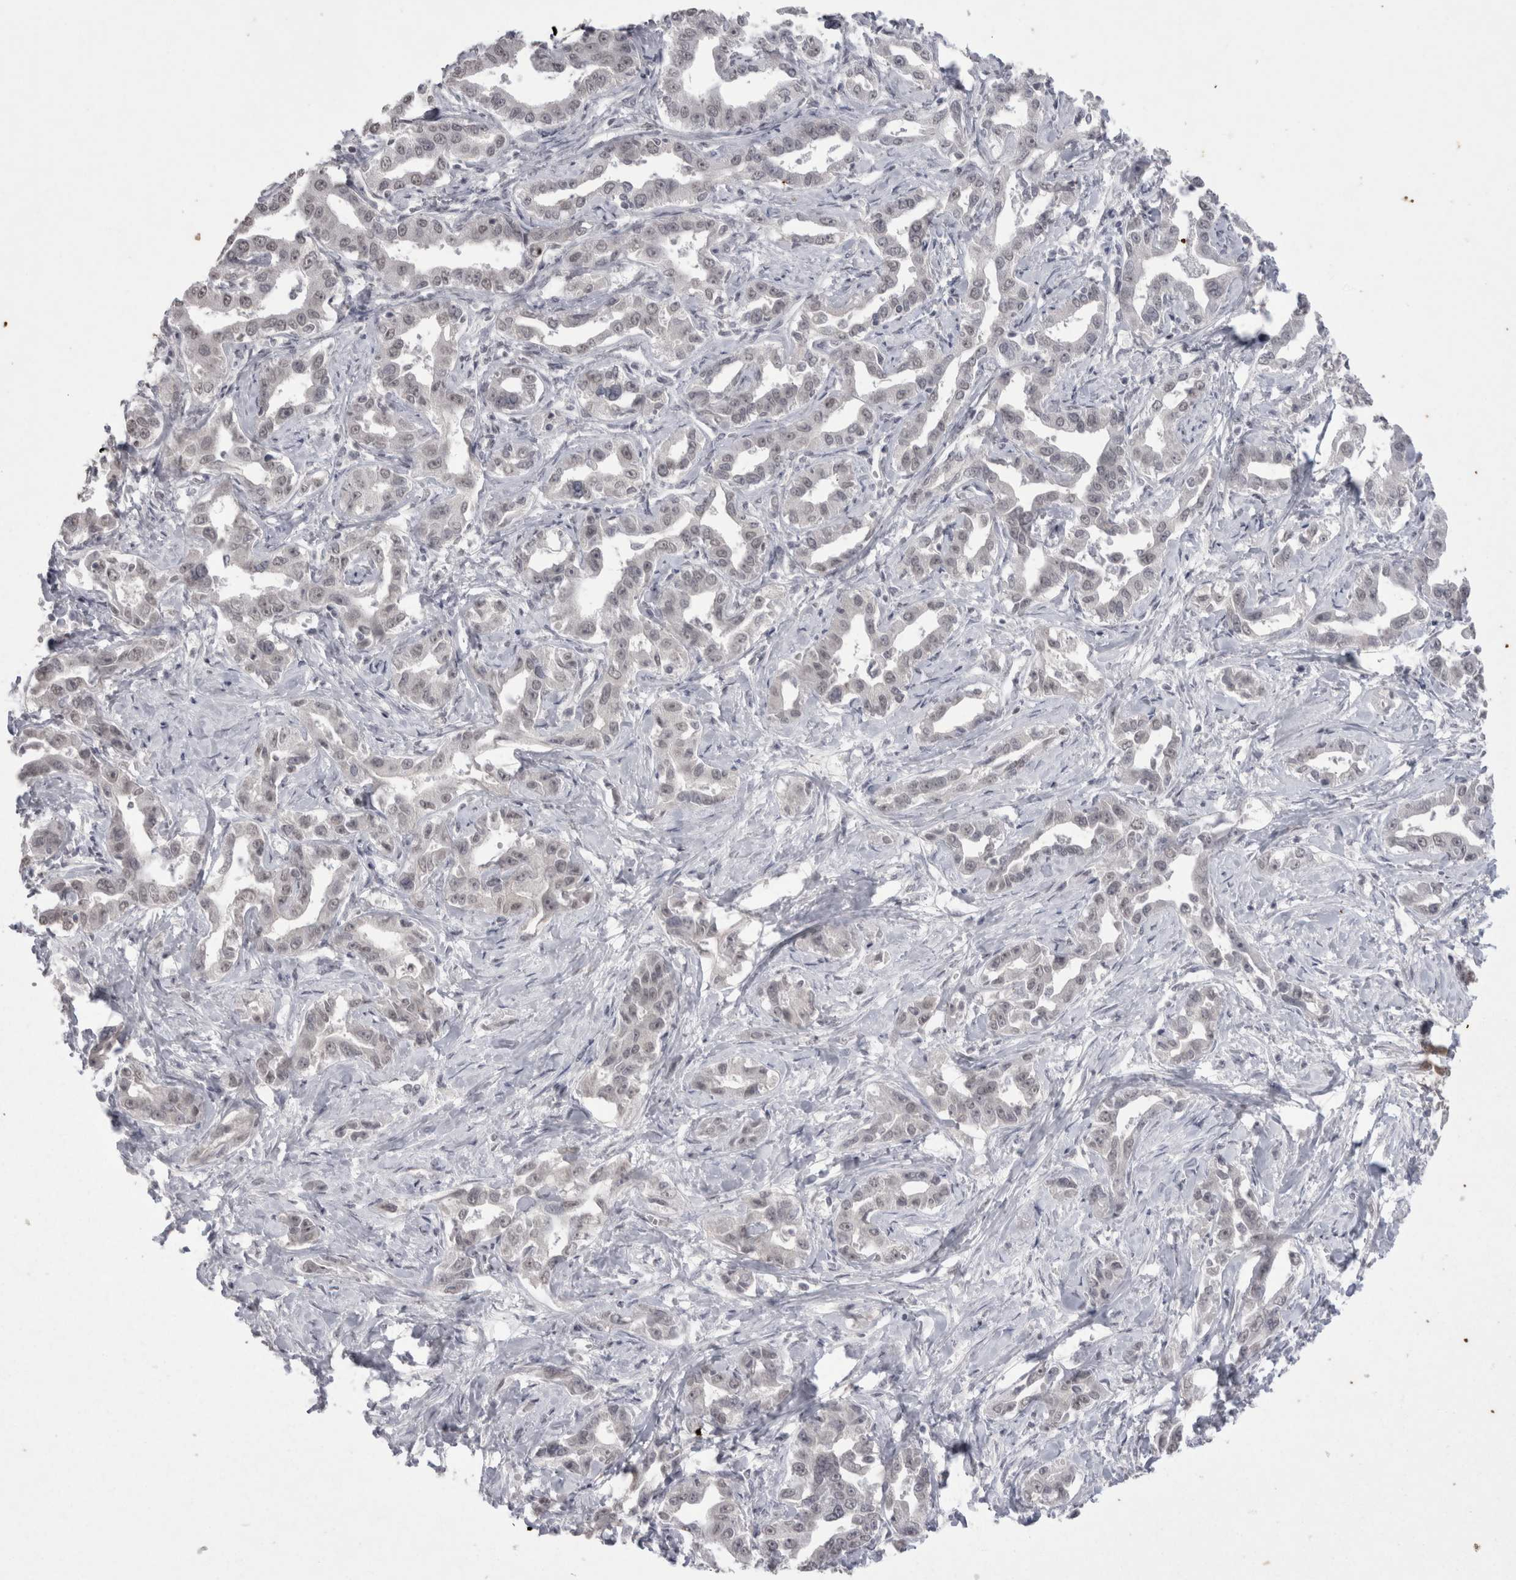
{"staining": {"intensity": "weak", "quantity": ">75%", "location": "nuclear"}, "tissue": "liver cancer", "cell_type": "Tumor cells", "image_type": "cancer", "snomed": [{"axis": "morphology", "description": "Cholangiocarcinoma"}, {"axis": "topography", "description": "Liver"}], "caption": "Immunohistochemical staining of liver cancer shows weak nuclear protein staining in about >75% of tumor cells.", "gene": "DDX4", "patient": {"sex": "male", "age": 59}}